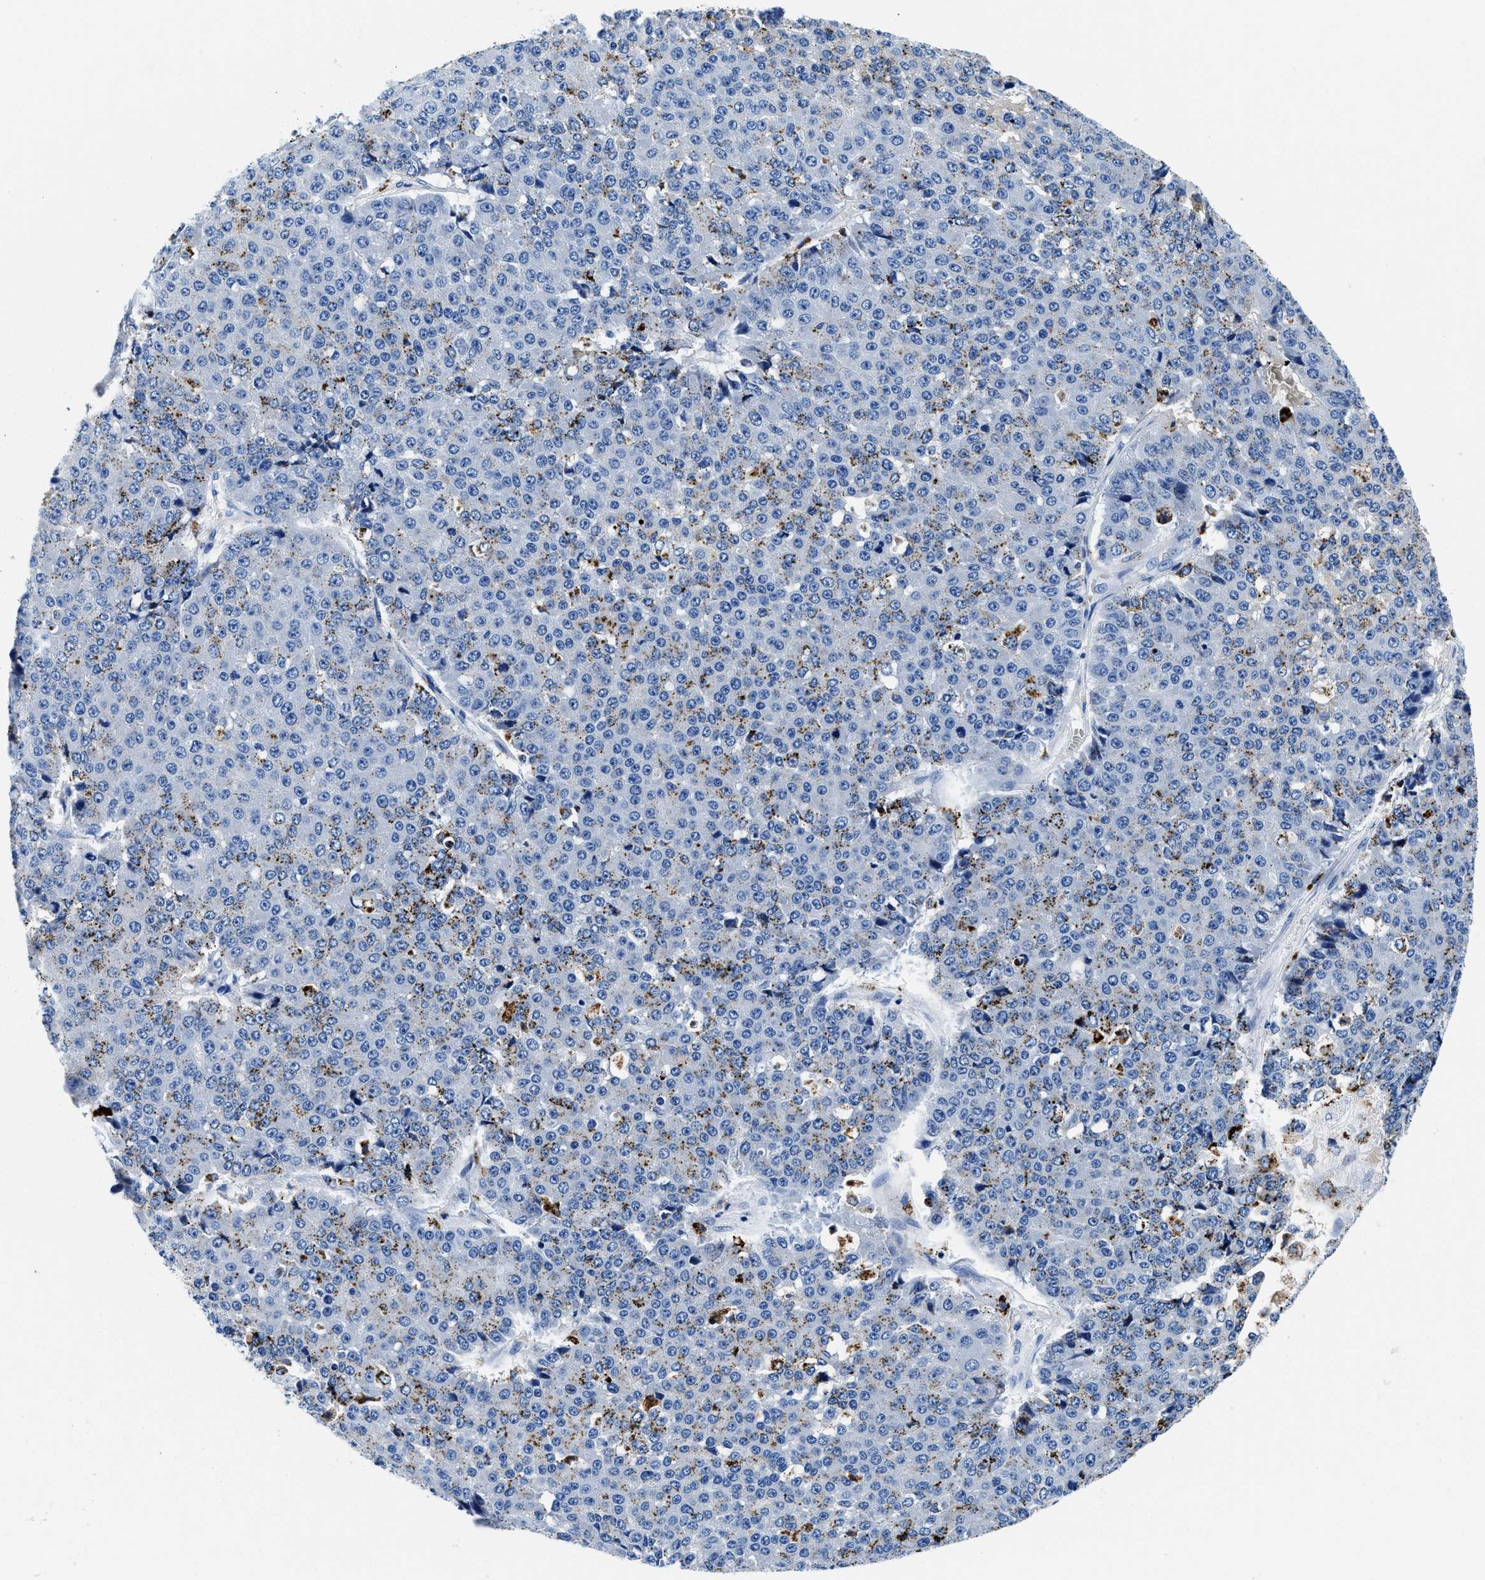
{"staining": {"intensity": "moderate", "quantity": "<25%", "location": "cytoplasmic/membranous"}, "tissue": "pancreatic cancer", "cell_type": "Tumor cells", "image_type": "cancer", "snomed": [{"axis": "morphology", "description": "Adenocarcinoma, NOS"}, {"axis": "topography", "description": "Pancreas"}], "caption": "Immunohistochemistry (DAB) staining of adenocarcinoma (pancreatic) exhibits moderate cytoplasmic/membranous protein expression in about <25% of tumor cells.", "gene": "OR14K1", "patient": {"sex": "male", "age": 50}}